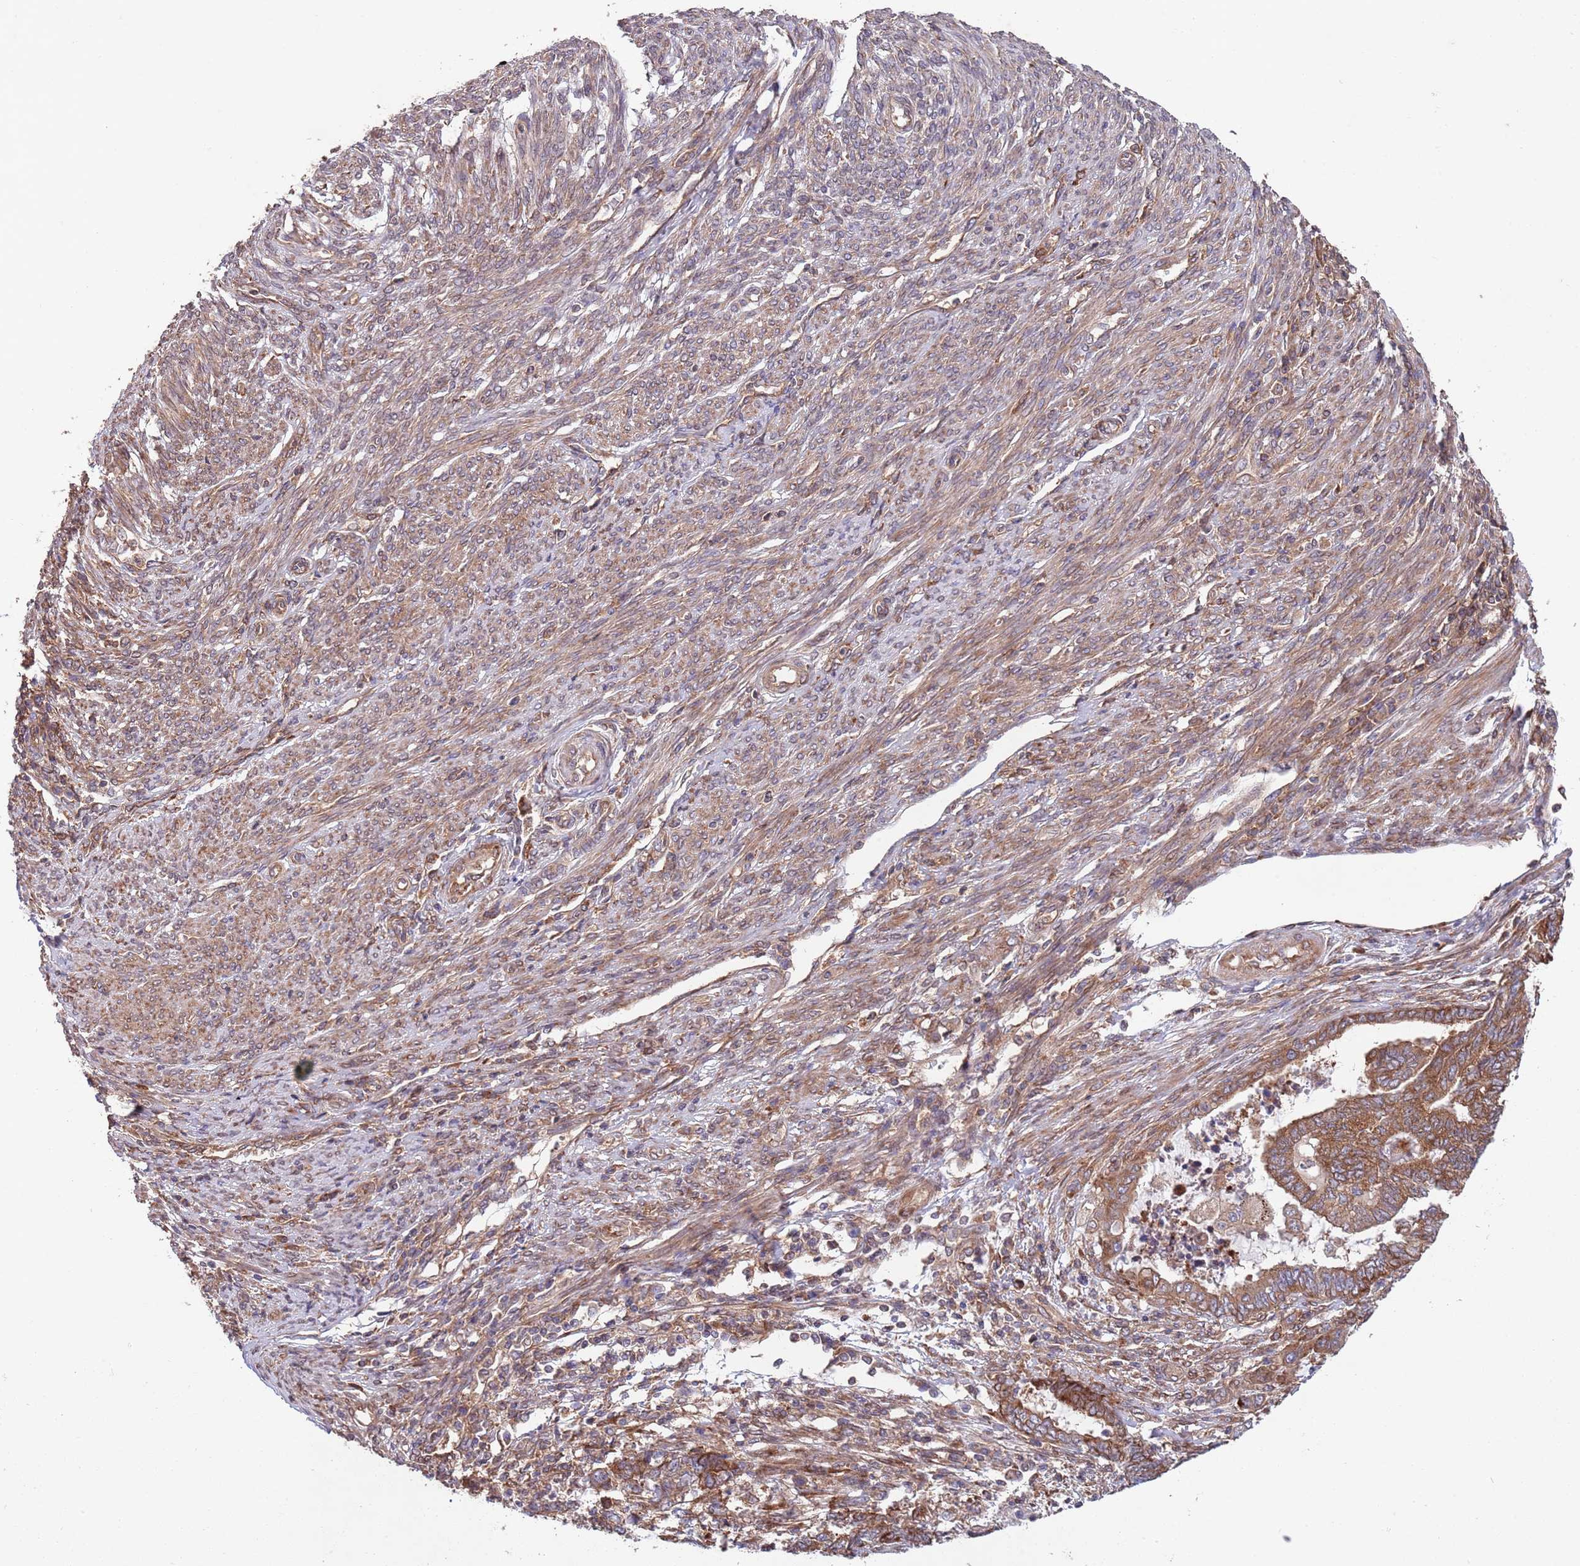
{"staining": {"intensity": "moderate", "quantity": ">75%", "location": "cytoplasmic/membranous"}, "tissue": "endometrial cancer", "cell_type": "Tumor cells", "image_type": "cancer", "snomed": [{"axis": "morphology", "description": "Adenocarcinoma, NOS"}, {"axis": "topography", "description": "Uterus"}, {"axis": "topography", "description": "Endometrium"}], "caption": "About >75% of tumor cells in human endometrial cancer demonstrate moderate cytoplasmic/membranous protein staining as visualized by brown immunohistochemical staining.", "gene": "RNF19B", "patient": {"sex": "female", "age": 70}}